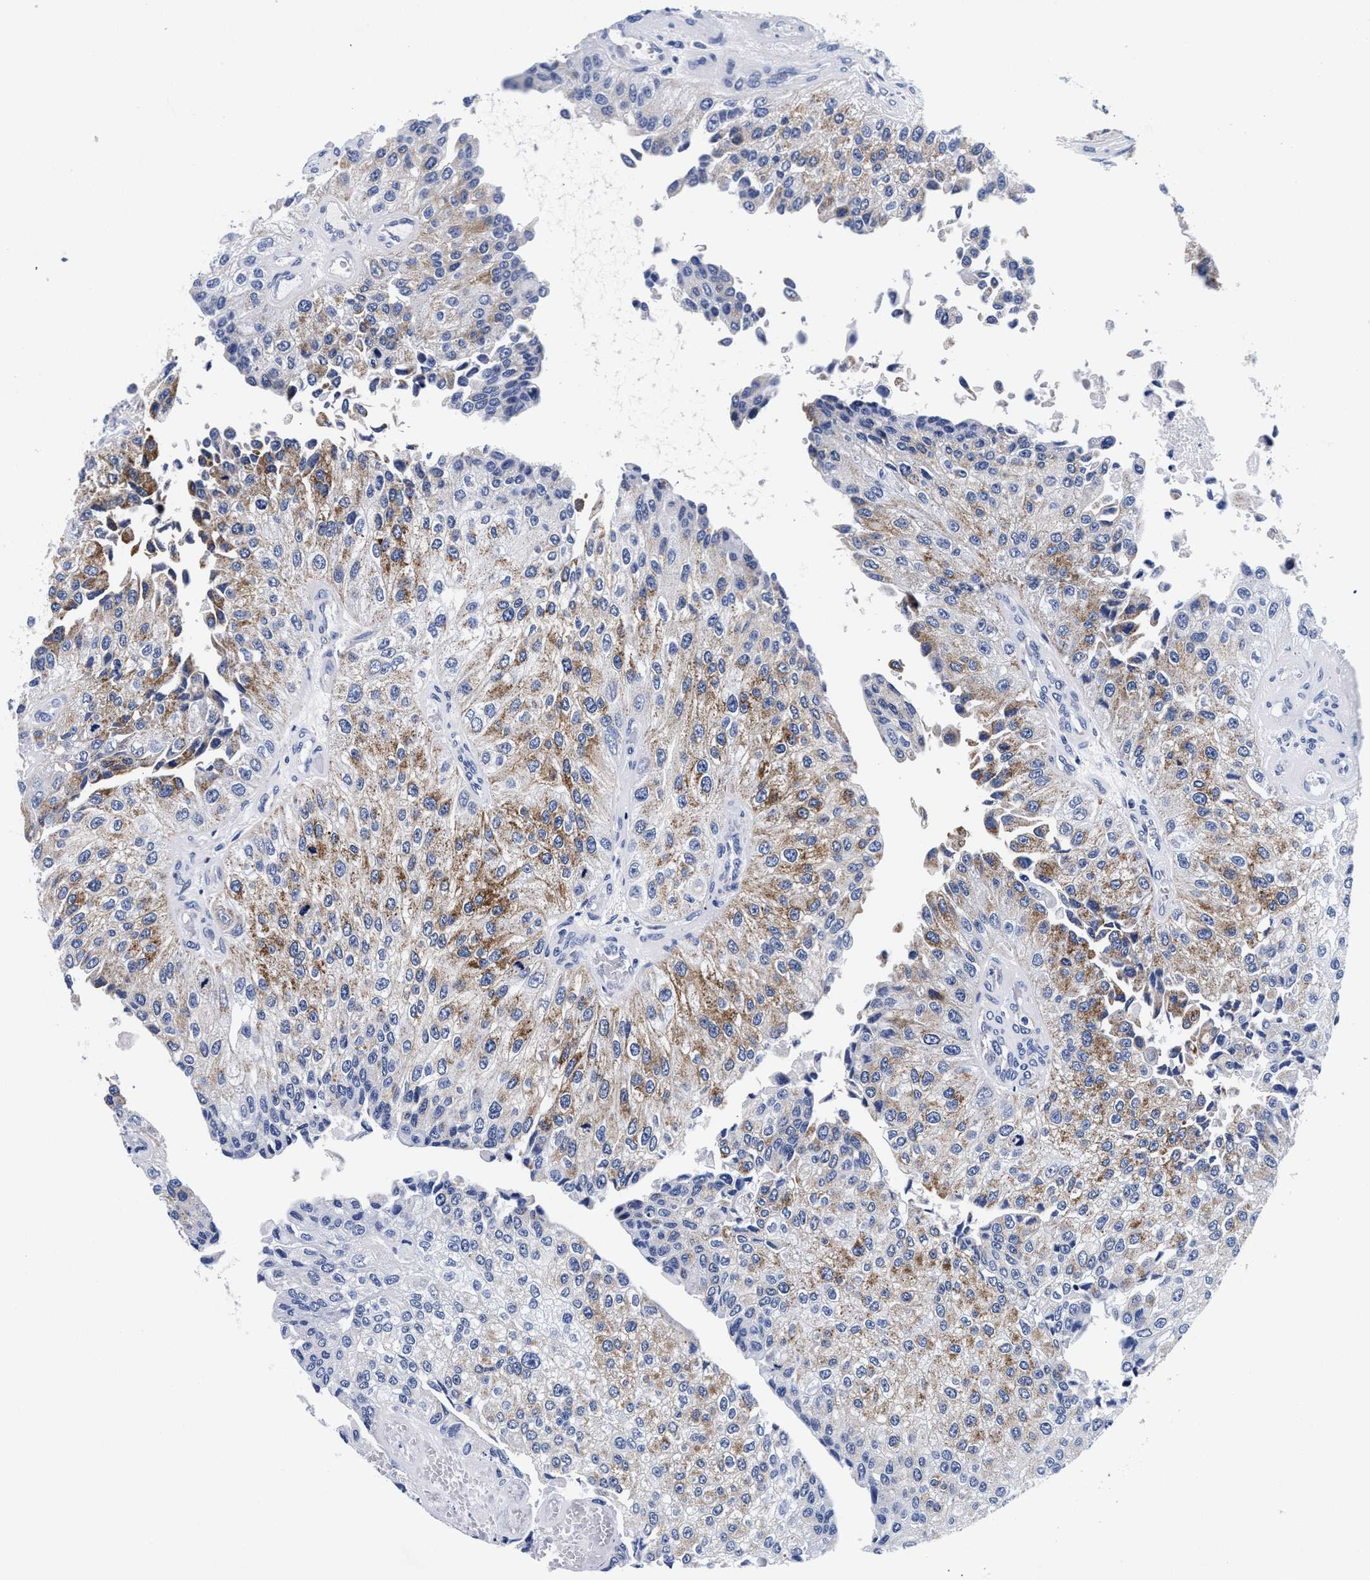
{"staining": {"intensity": "moderate", "quantity": "25%-75%", "location": "cytoplasmic/membranous"}, "tissue": "urothelial cancer", "cell_type": "Tumor cells", "image_type": "cancer", "snomed": [{"axis": "morphology", "description": "Urothelial carcinoma, High grade"}, {"axis": "topography", "description": "Kidney"}, {"axis": "topography", "description": "Urinary bladder"}], "caption": "There is medium levels of moderate cytoplasmic/membranous staining in tumor cells of urothelial cancer, as demonstrated by immunohistochemical staining (brown color).", "gene": "RAB3B", "patient": {"sex": "male", "age": 77}}